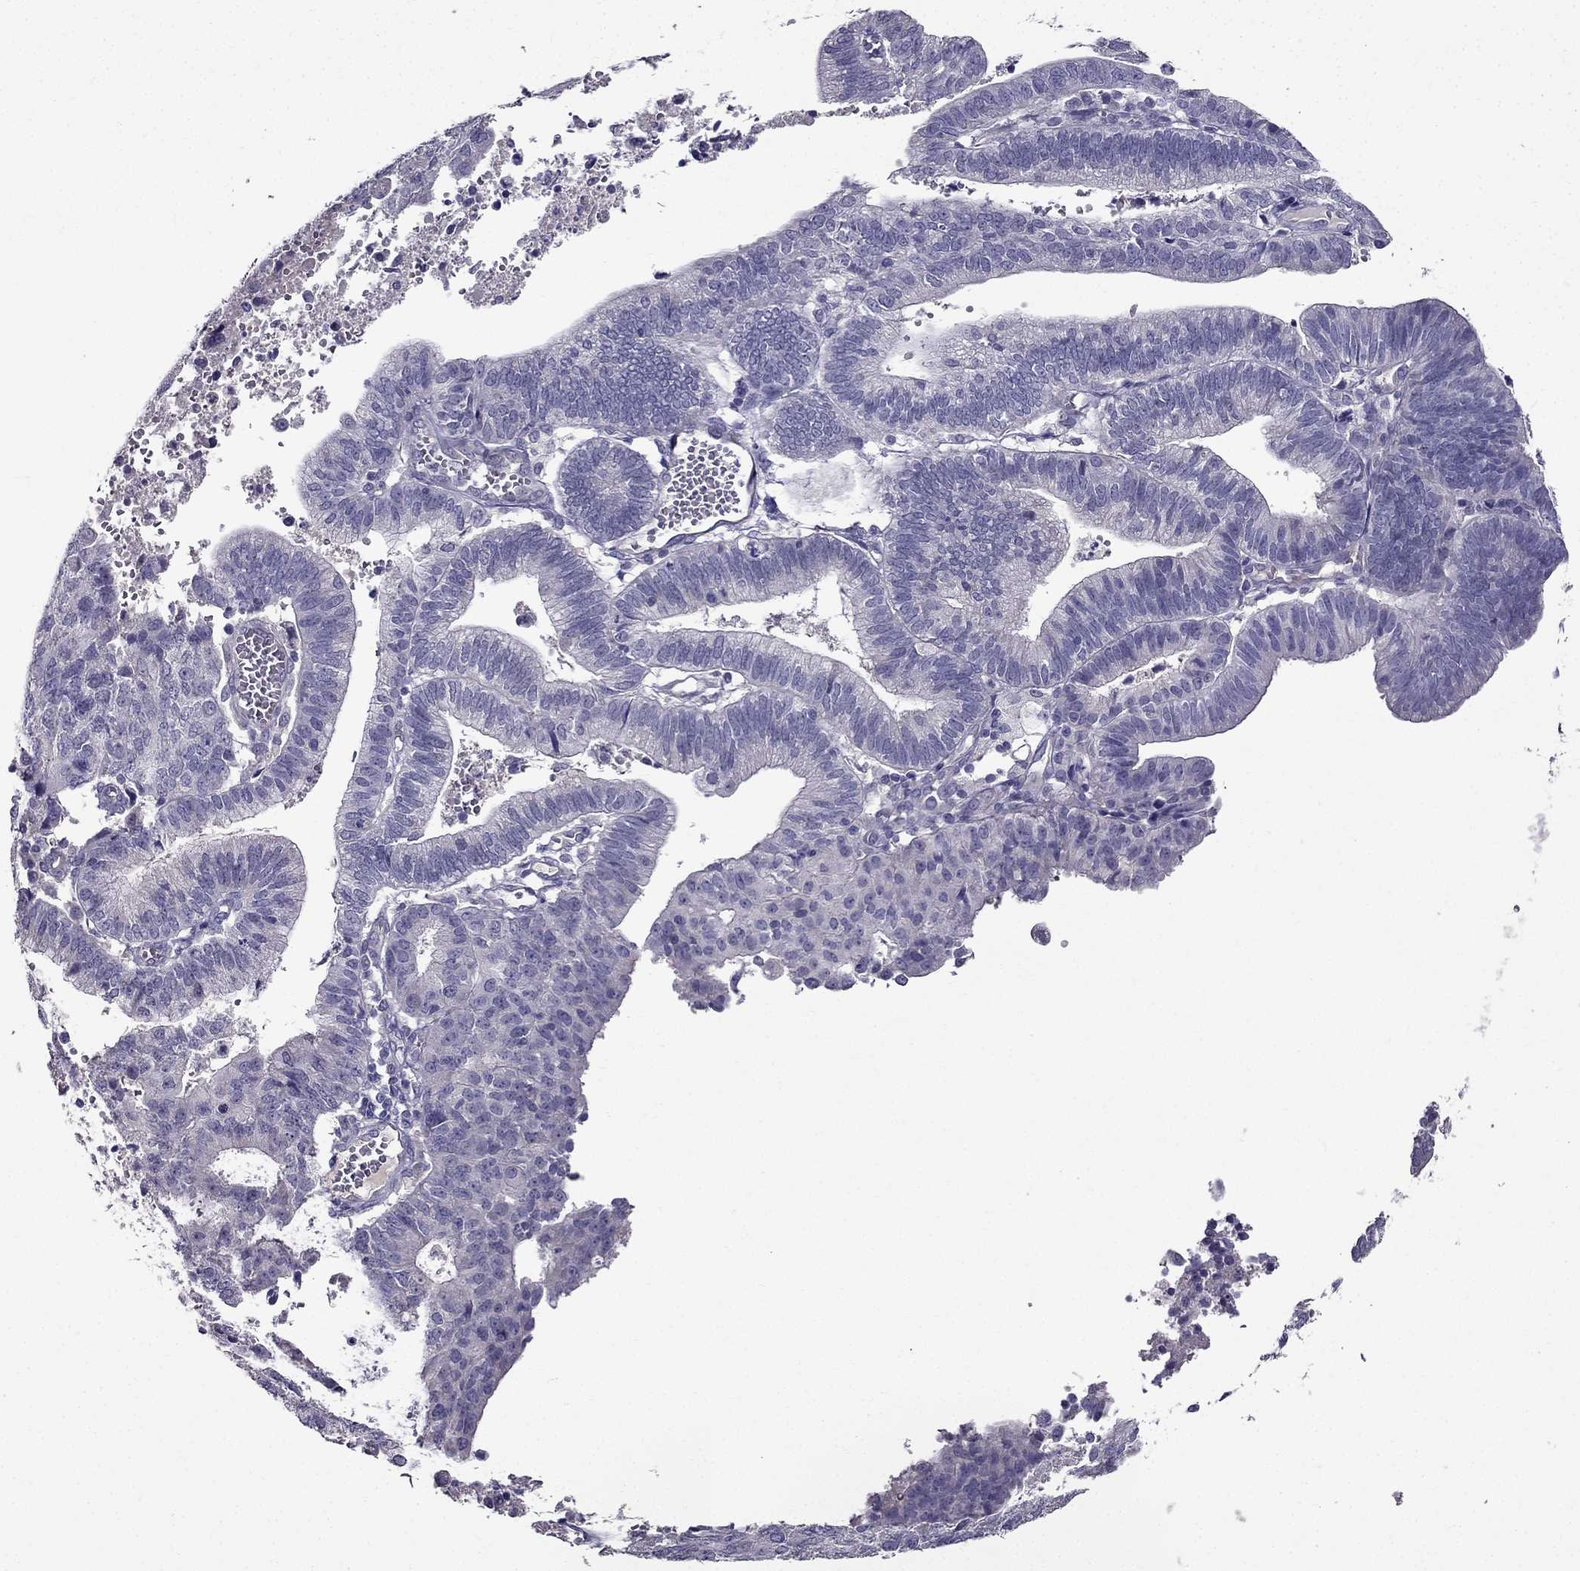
{"staining": {"intensity": "negative", "quantity": "none", "location": "none"}, "tissue": "endometrial cancer", "cell_type": "Tumor cells", "image_type": "cancer", "snomed": [{"axis": "morphology", "description": "Adenocarcinoma, NOS"}, {"axis": "topography", "description": "Endometrium"}], "caption": "This is a photomicrograph of immunohistochemistry (IHC) staining of adenocarcinoma (endometrial), which shows no positivity in tumor cells.", "gene": "DUSP15", "patient": {"sex": "female", "age": 82}}